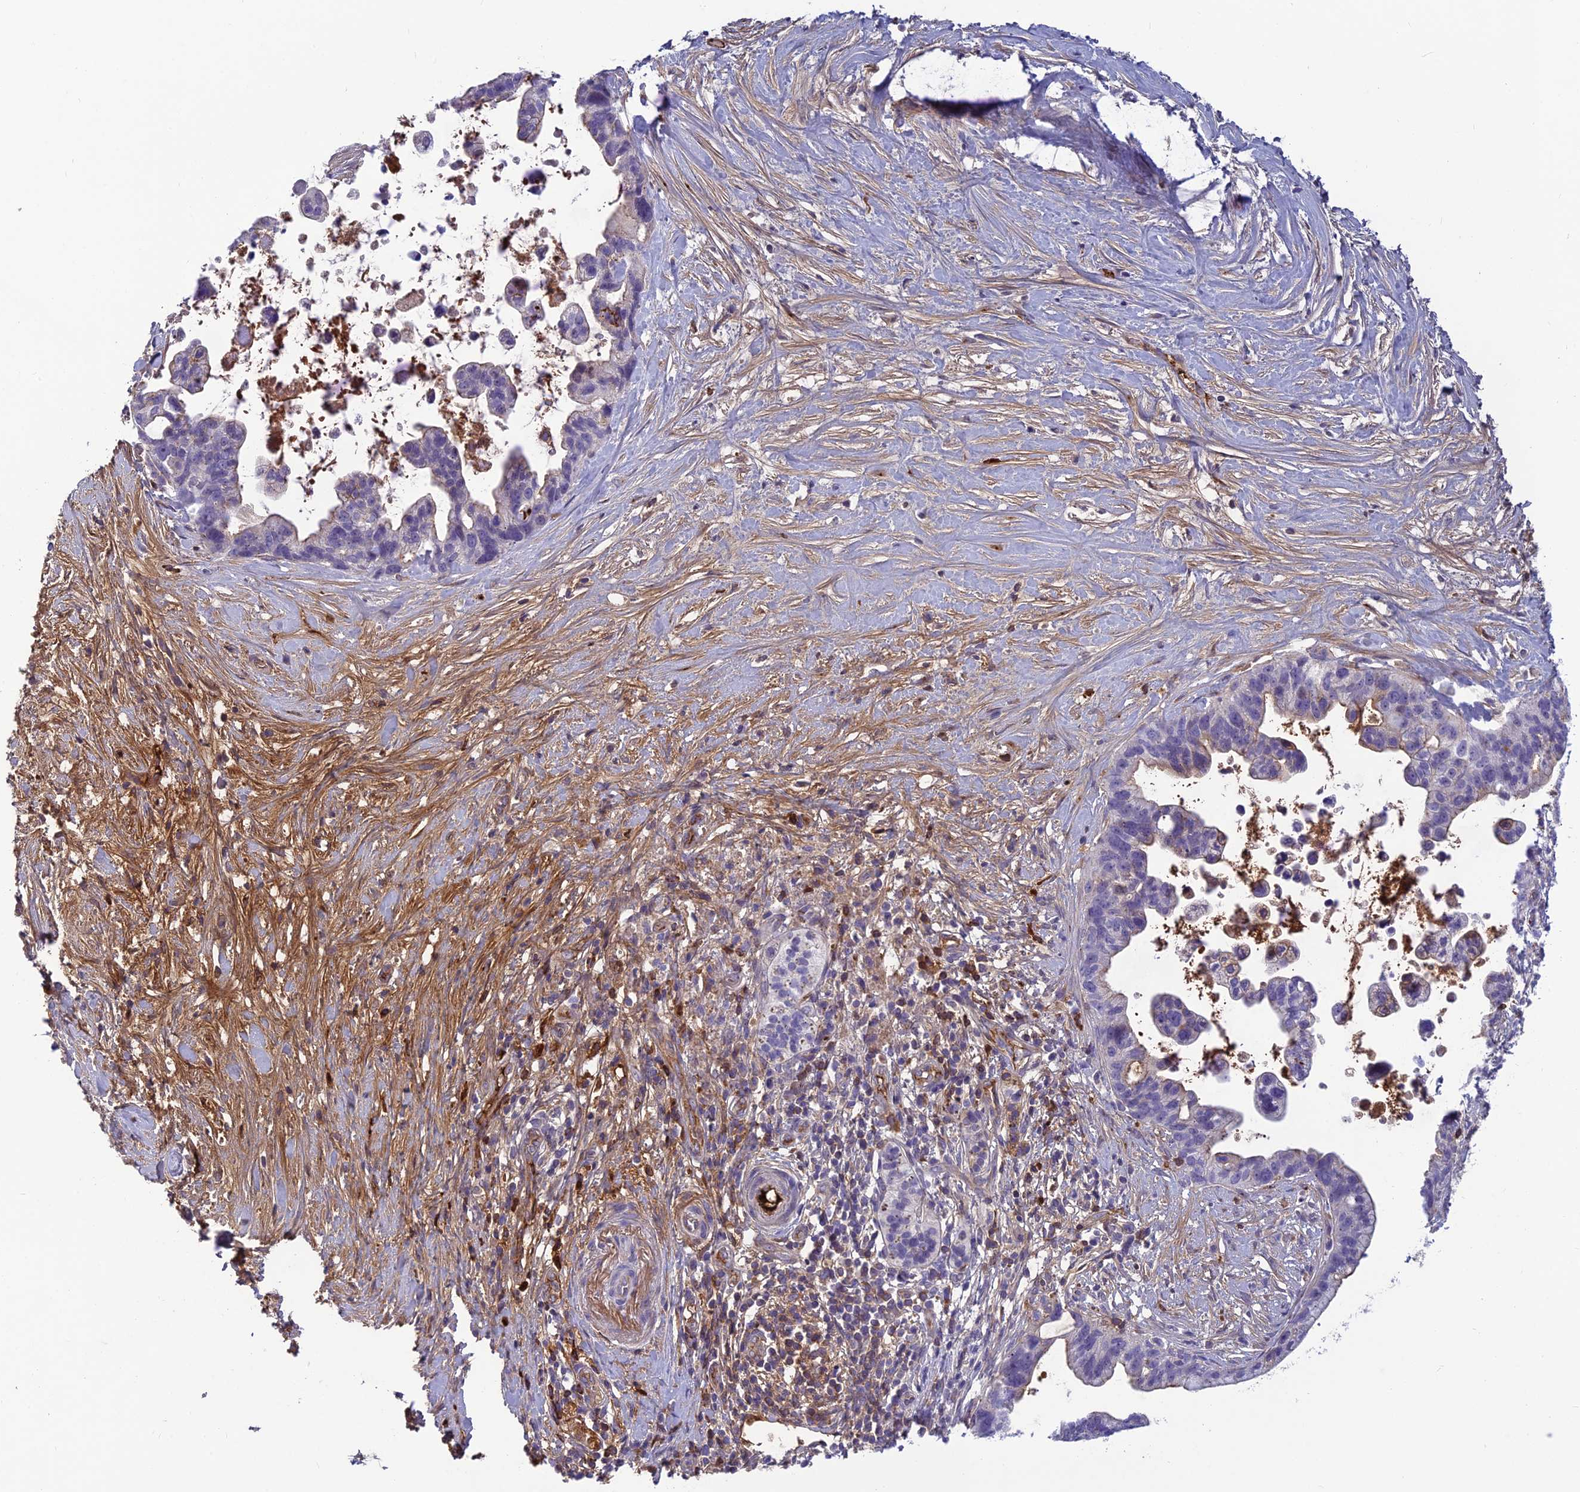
{"staining": {"intensity": "moderate", "quantity": "<25%", "location": "cytoplasmic/membranous"}, "tissue": "pancreatic cancer", "cell_type": "Tumor cells", "image_type": "cancer", "snomed": [{"axis": "morphology", "description": "Adenocarcinoma, NOS"}, {"axis": "topography", "description": "Pancreas"}], "caption": "A low amount of moderate cytoplasmic/membranous positivity is identified in approximately <25% of tumor cells in pancreatic cancer (adenocarcinoma) tissue.", "gene": "CLEC11A", "patient": {"sex": "female", "age": 83}}